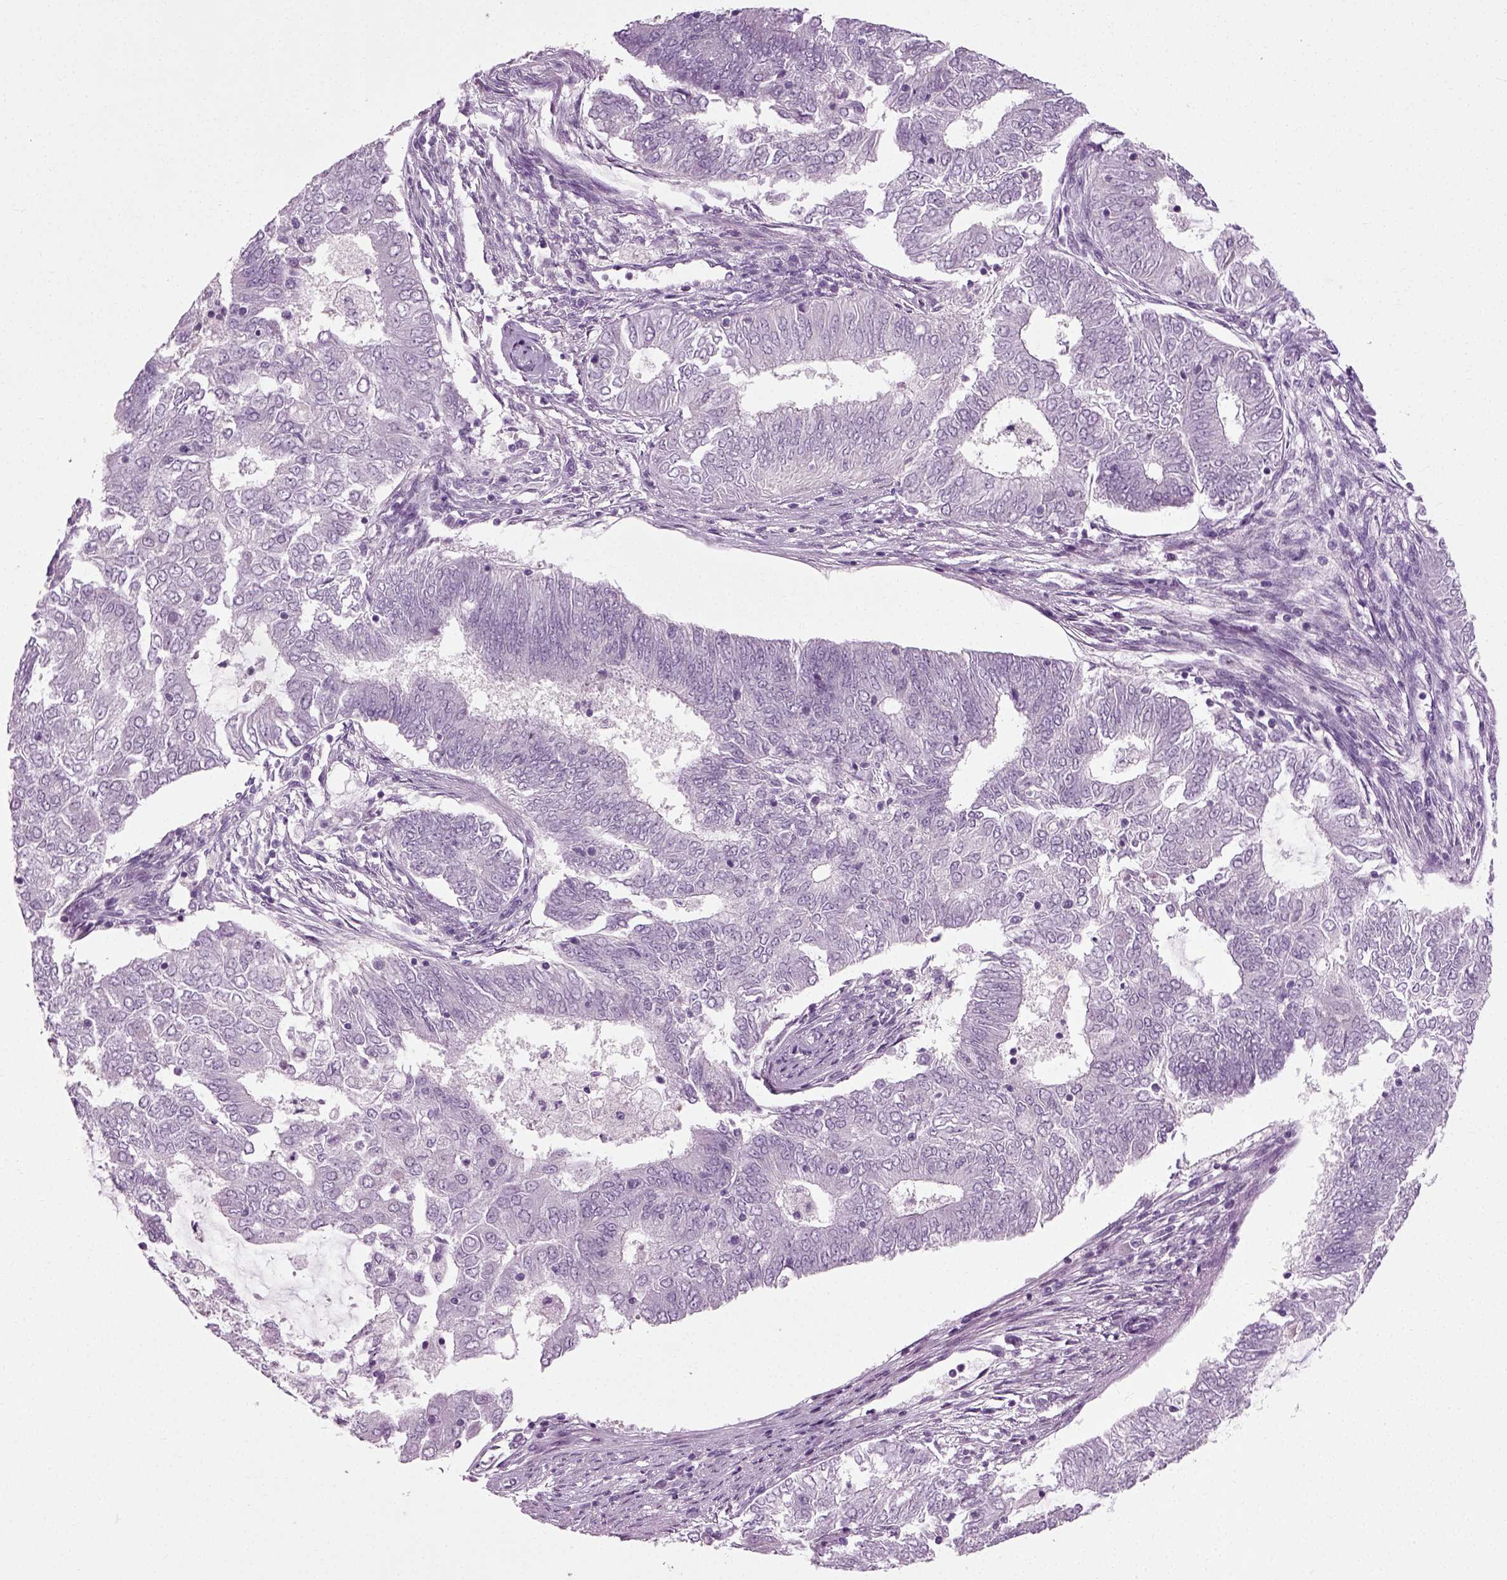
{"staining": {"intensity": "negative", "quantity": "none", "location": "none"}, "tissue": "endometrial cancer", "cell_type": "Tumor cells", "image_type": "cancer", "snomed": [{"axis": "morphology", "description": "Adenocarcinoma, NOS"}, {"axis": "topography", "description": "Endometrium"}], "caption": "Tumor cells are negative for brown protein staining in endometrial adenocarcinoma.", "gene": "SCG5", "patient": {"sex": "female", "age": 62}}